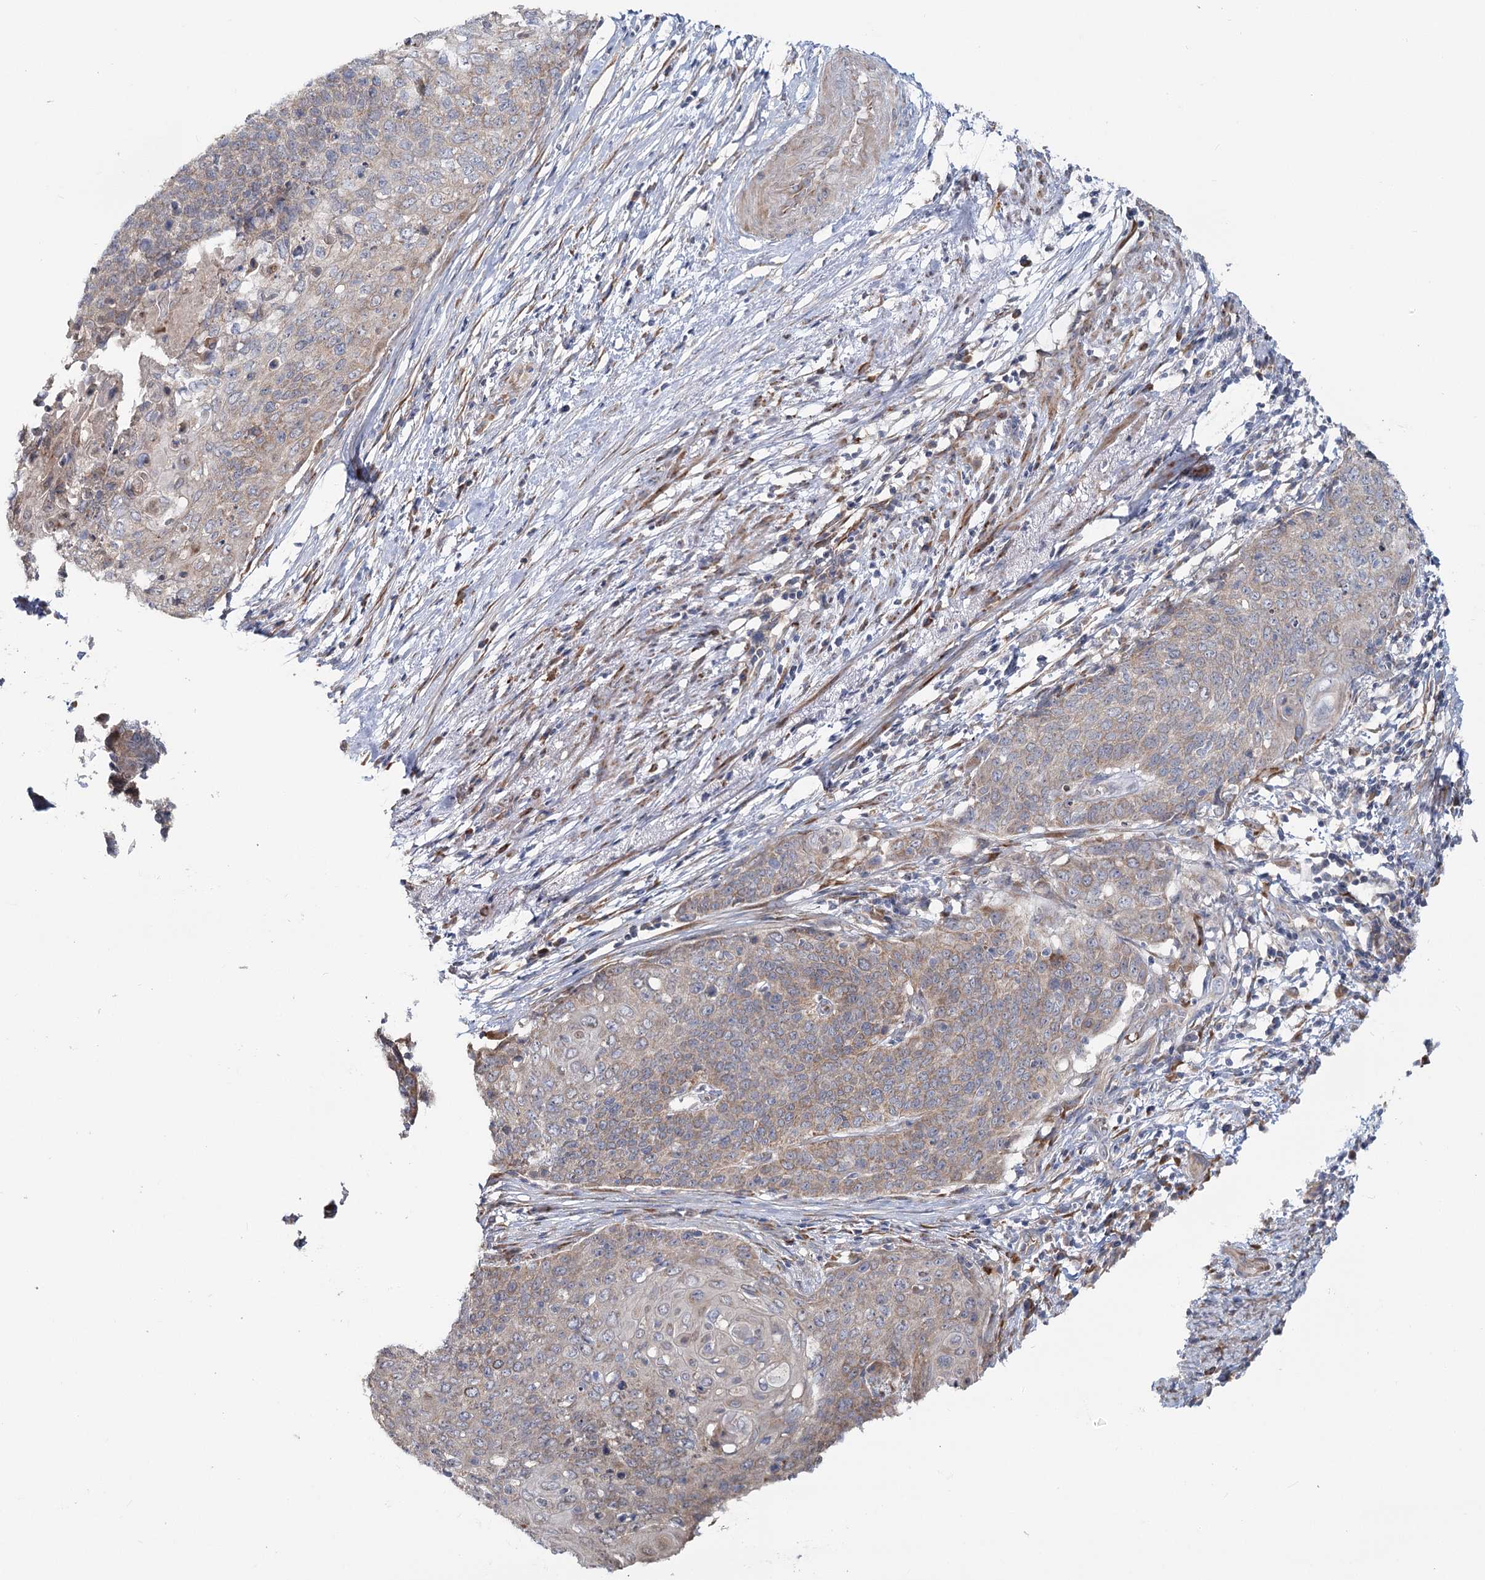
{"staining": {"intensity": "moderate", "quantity": "25%-75%", "location": "cytoplasmic/membranous"}, "tissue": "cervical cancer", "cell_type": "Tumor cells", "image_type": "cancer", "snomed": [{"axis": "morphology", "description": "Squamous cell carcinoma, NOS"}, {"axis": "topography", "description": "Cervix"}], "caption": "Human squamous cell carcinoma (cervical) stained for a protein (brown) reveals moderate cytoplasmic/membranous positive expression in approximately 25%-75% of tumor cells.", "gene": "CIB4", "patient": {"sex": "female", "age": 39}}